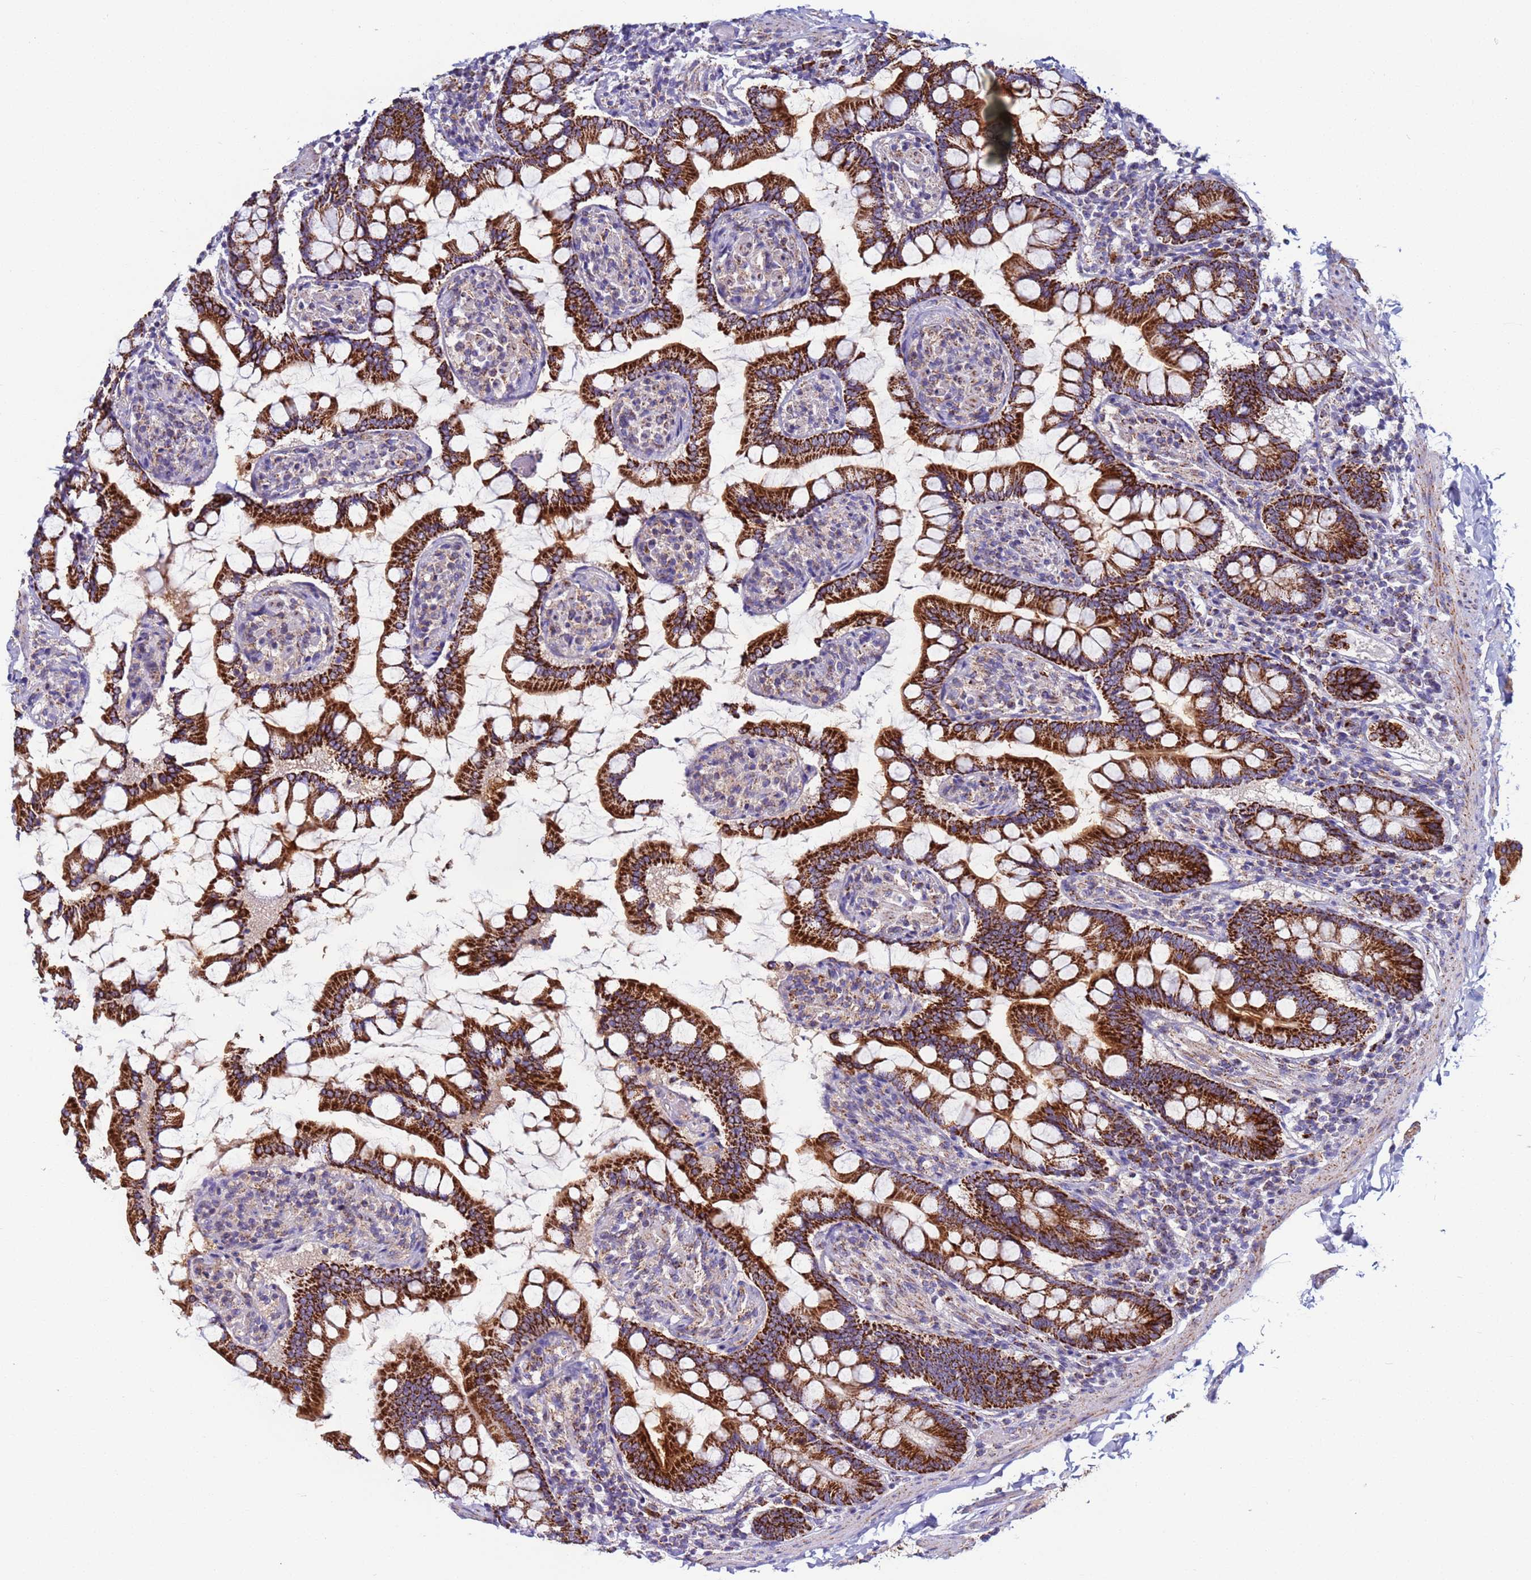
{"staining": {"intensity": "strong", "quantity": ">75%", "location": "cytoplasmic/membranous"}, "tissue": "small intestine", "cell_type": "Glandular cells", "image_type": "normal", "snomed": [{"axis": "morphology", "description": "Normal tissue, NOS"}, {"axis": "topography", "description": "Small intestine"}], "caption": "Strong cytoplasmic/membranous protein positivity is identified in about >75% of glandular cells in small intestine. The protein is stained brown, and the nuclei are stained in blue (DAB (3,3'-diaminobenzidine) IHC with brightfield microscopy, high magnification).", "gene": "ZBTB39", "patient": {"sex": "male", "age": 41}}